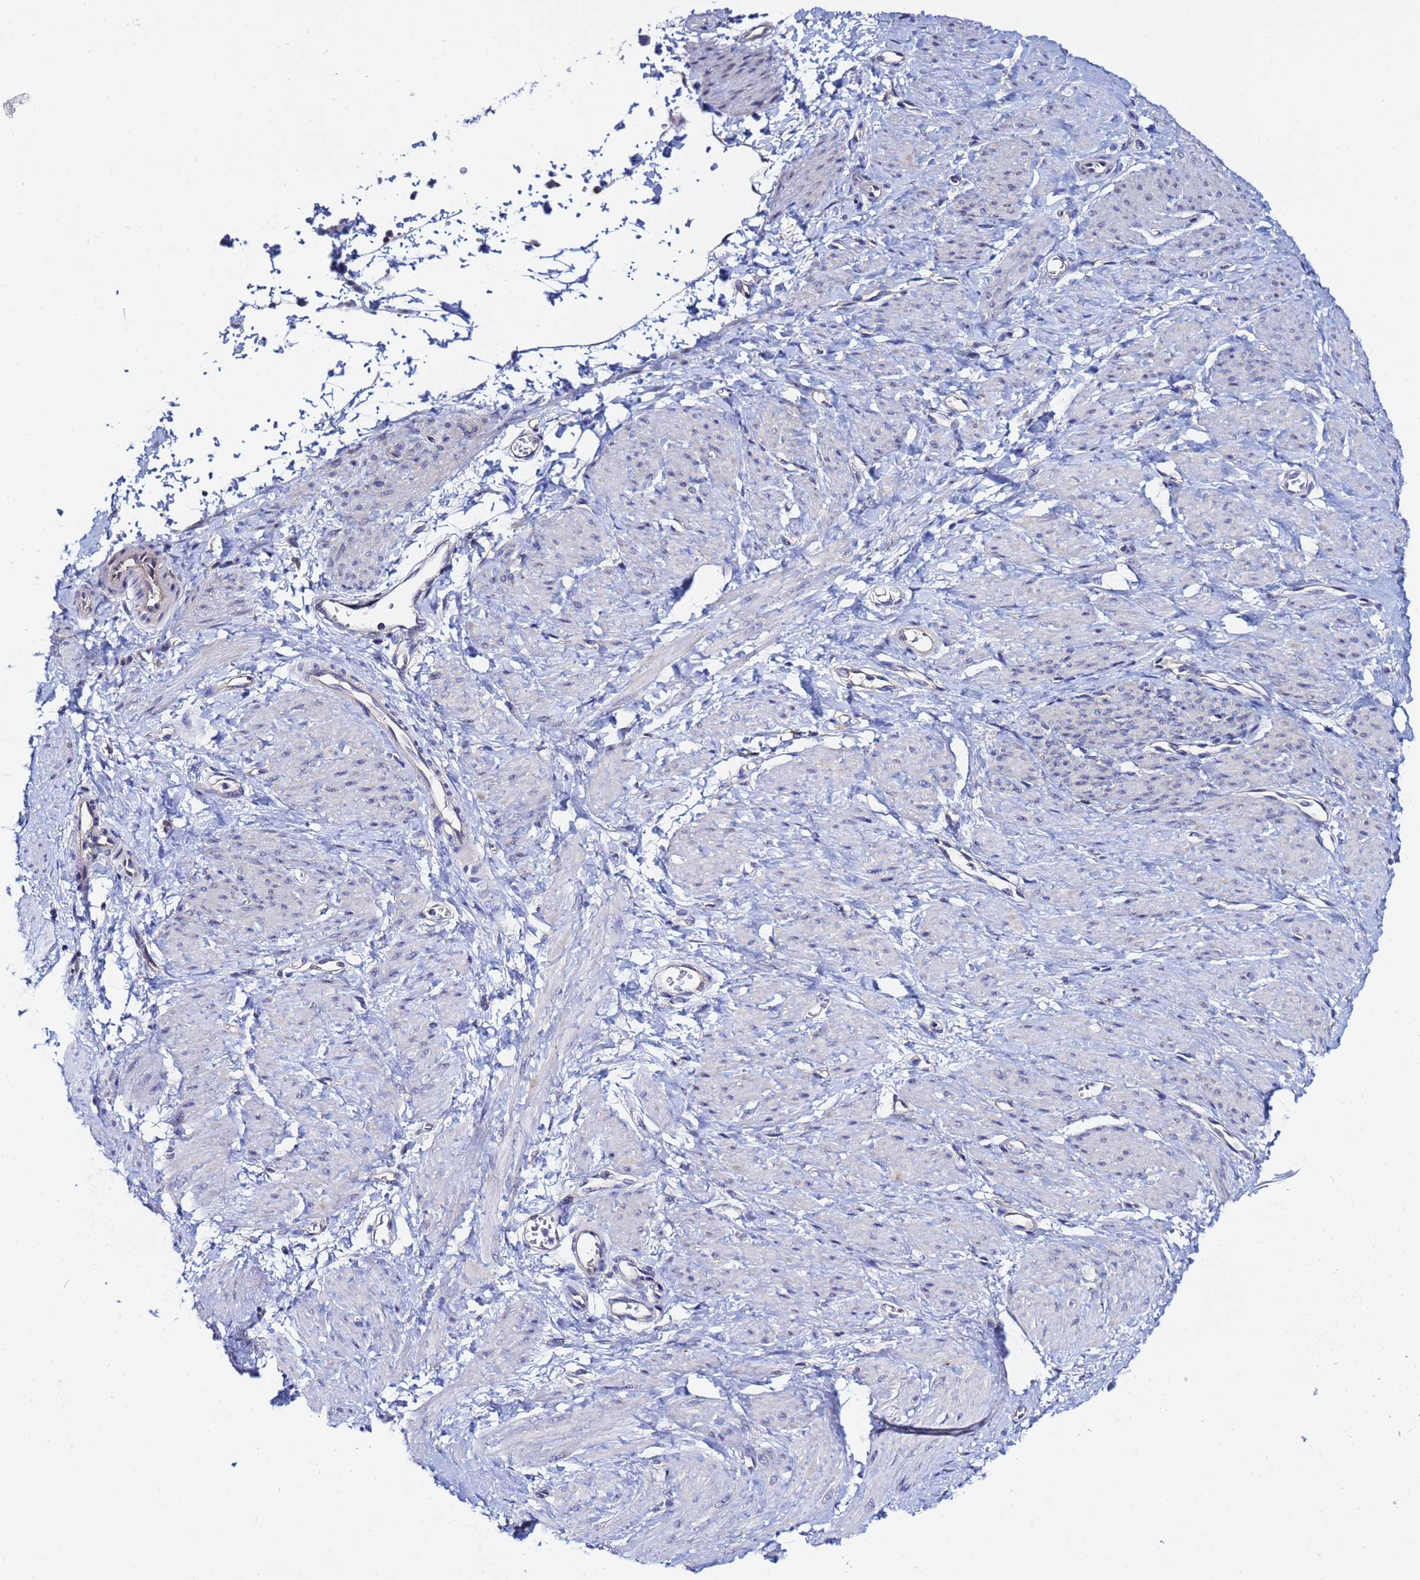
{"staining": {"intensity": "negative", "quantity": "none", "location": "none"}, "tissue": "smooth muscle", "cell_type": "Smooth muscle cells", "image_type": "normal", "snomed": [{"axis": "morphology", "description": "Normal tissue, NOS"}, {"axis": "topography", "description": "Smooth muscle"}, {"axis": "topography", "description": "Uterus"}], "caption": "High power microscopy photomicrograph of an immunohistochemistry (IHC) micrograph of benign smooth muscle, revealing no significant expression in smooth muscle cells.", "gene": "LENG1", "patient": {"sex": "female", "age": 39}}